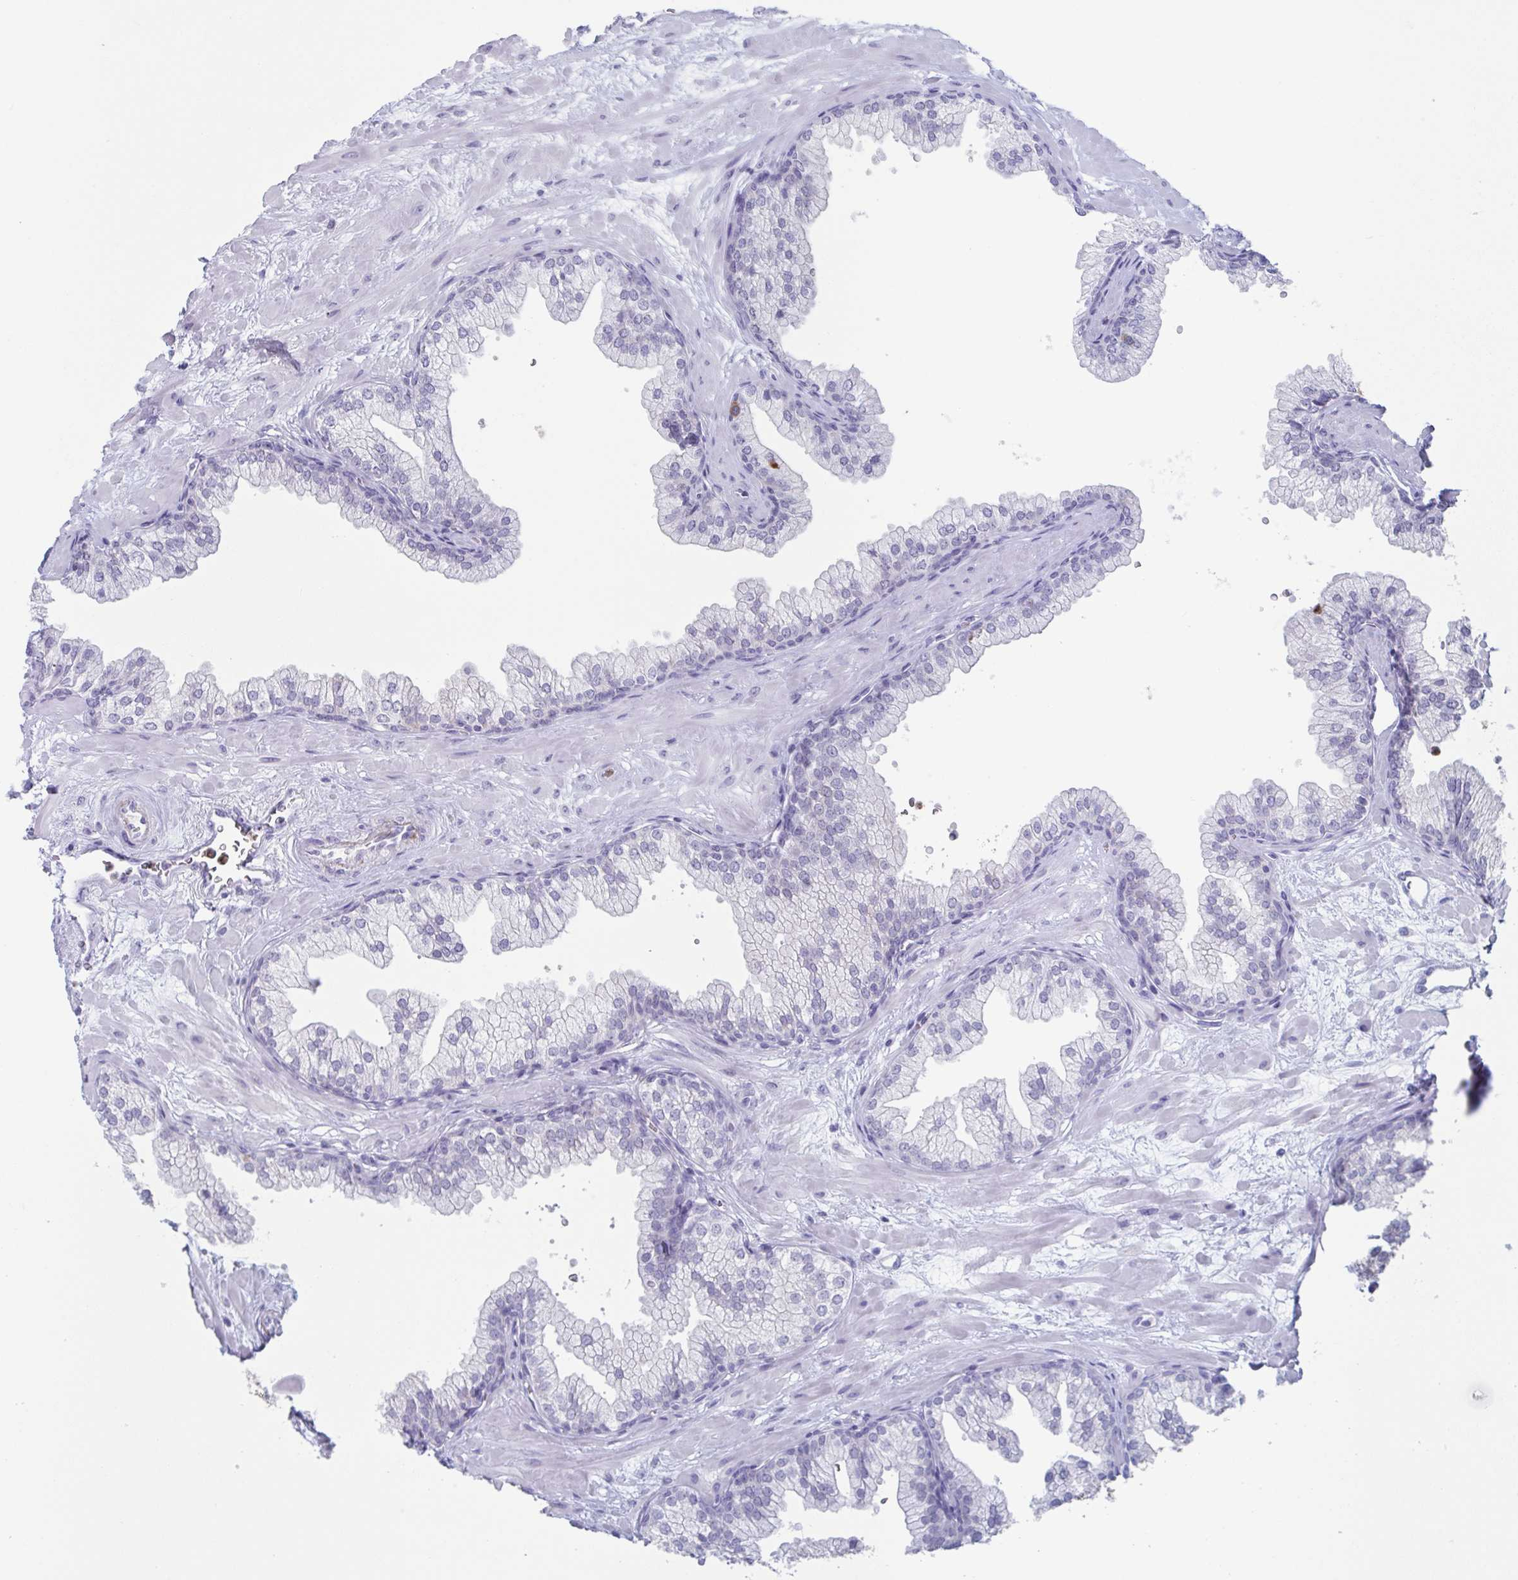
{"staining": {"intensity": "negative", "quantity": "none", "location": "none"}, "tissue": "prostate", "cell_type": "Glandular cells", "image_type": "normal", "snomed": [{"axis": "morphology", "description": "Normal tissue, NOS"}, {"axis": "topography", "description": "Prostate"}, {"axis": "topography", "description": "Peripheral nerve tissue"}], "caption": "This is an IHC histopathology image of benign prostate. There is no staining in glandular cells.", "gene": "CYP4F11", "patient": {"sex": "male", "age": 61}}